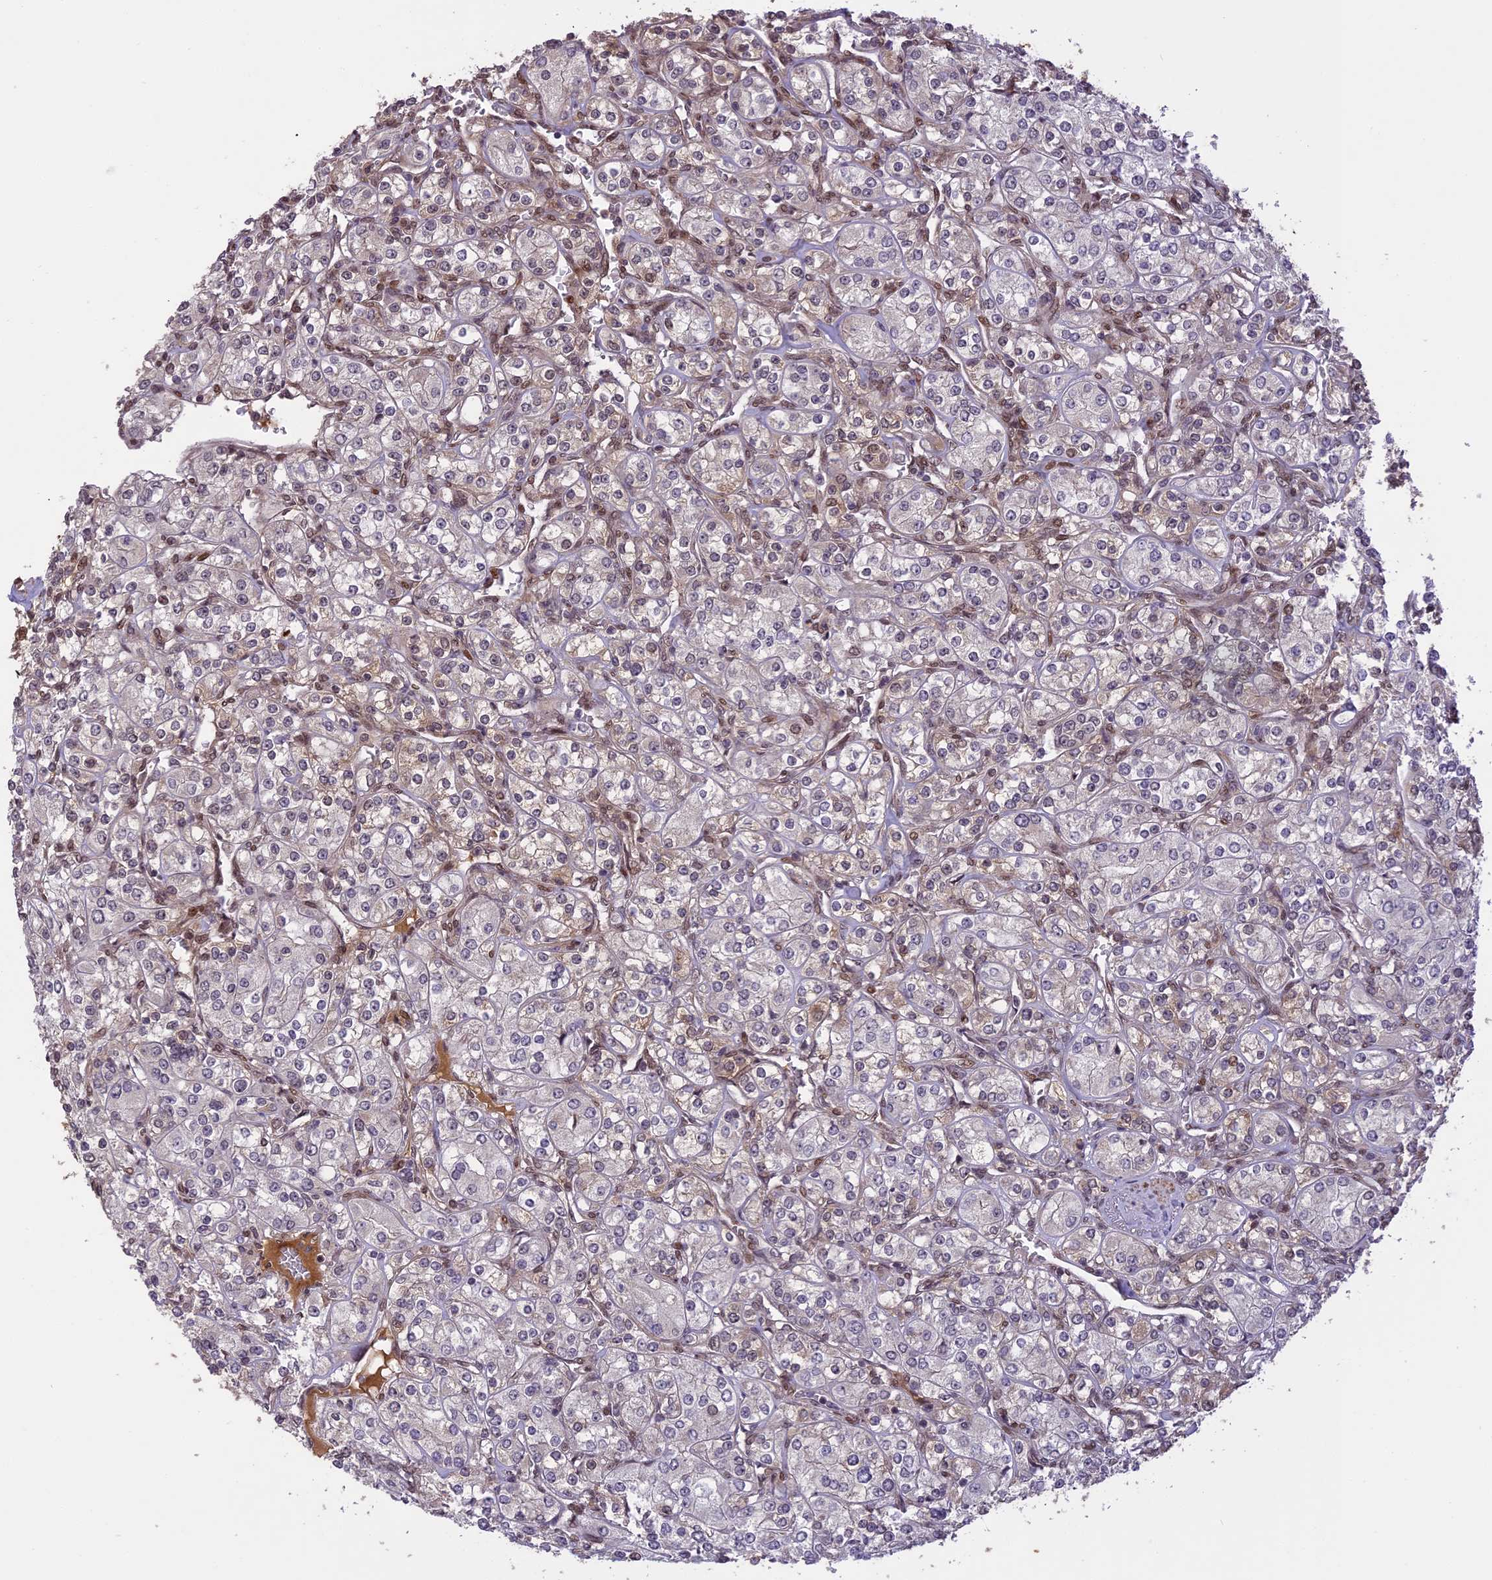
{"staining": {"intensity": "negative", "quantity": "none", "location": "none"}, "tissue": "renal cancer", "cell_type": "Tumor cells", "image_type": "cancer", "snomed": [{"axis": "morphology", "description": "Adenocarcinoma, NOS"}, {"axis": "topography", "description": "Kidney"}], "caption": "Tumor cells are negative for protein expression in human renal cancer (adenocarcinoma). The staining was performed using DAB to visualize the protein expression in brown, while the nuclei were stained in blue with hematoxylin (Magnification: 20x).", "gene": "PRELID2", "patient": {"sex": "male", "age": 77}}